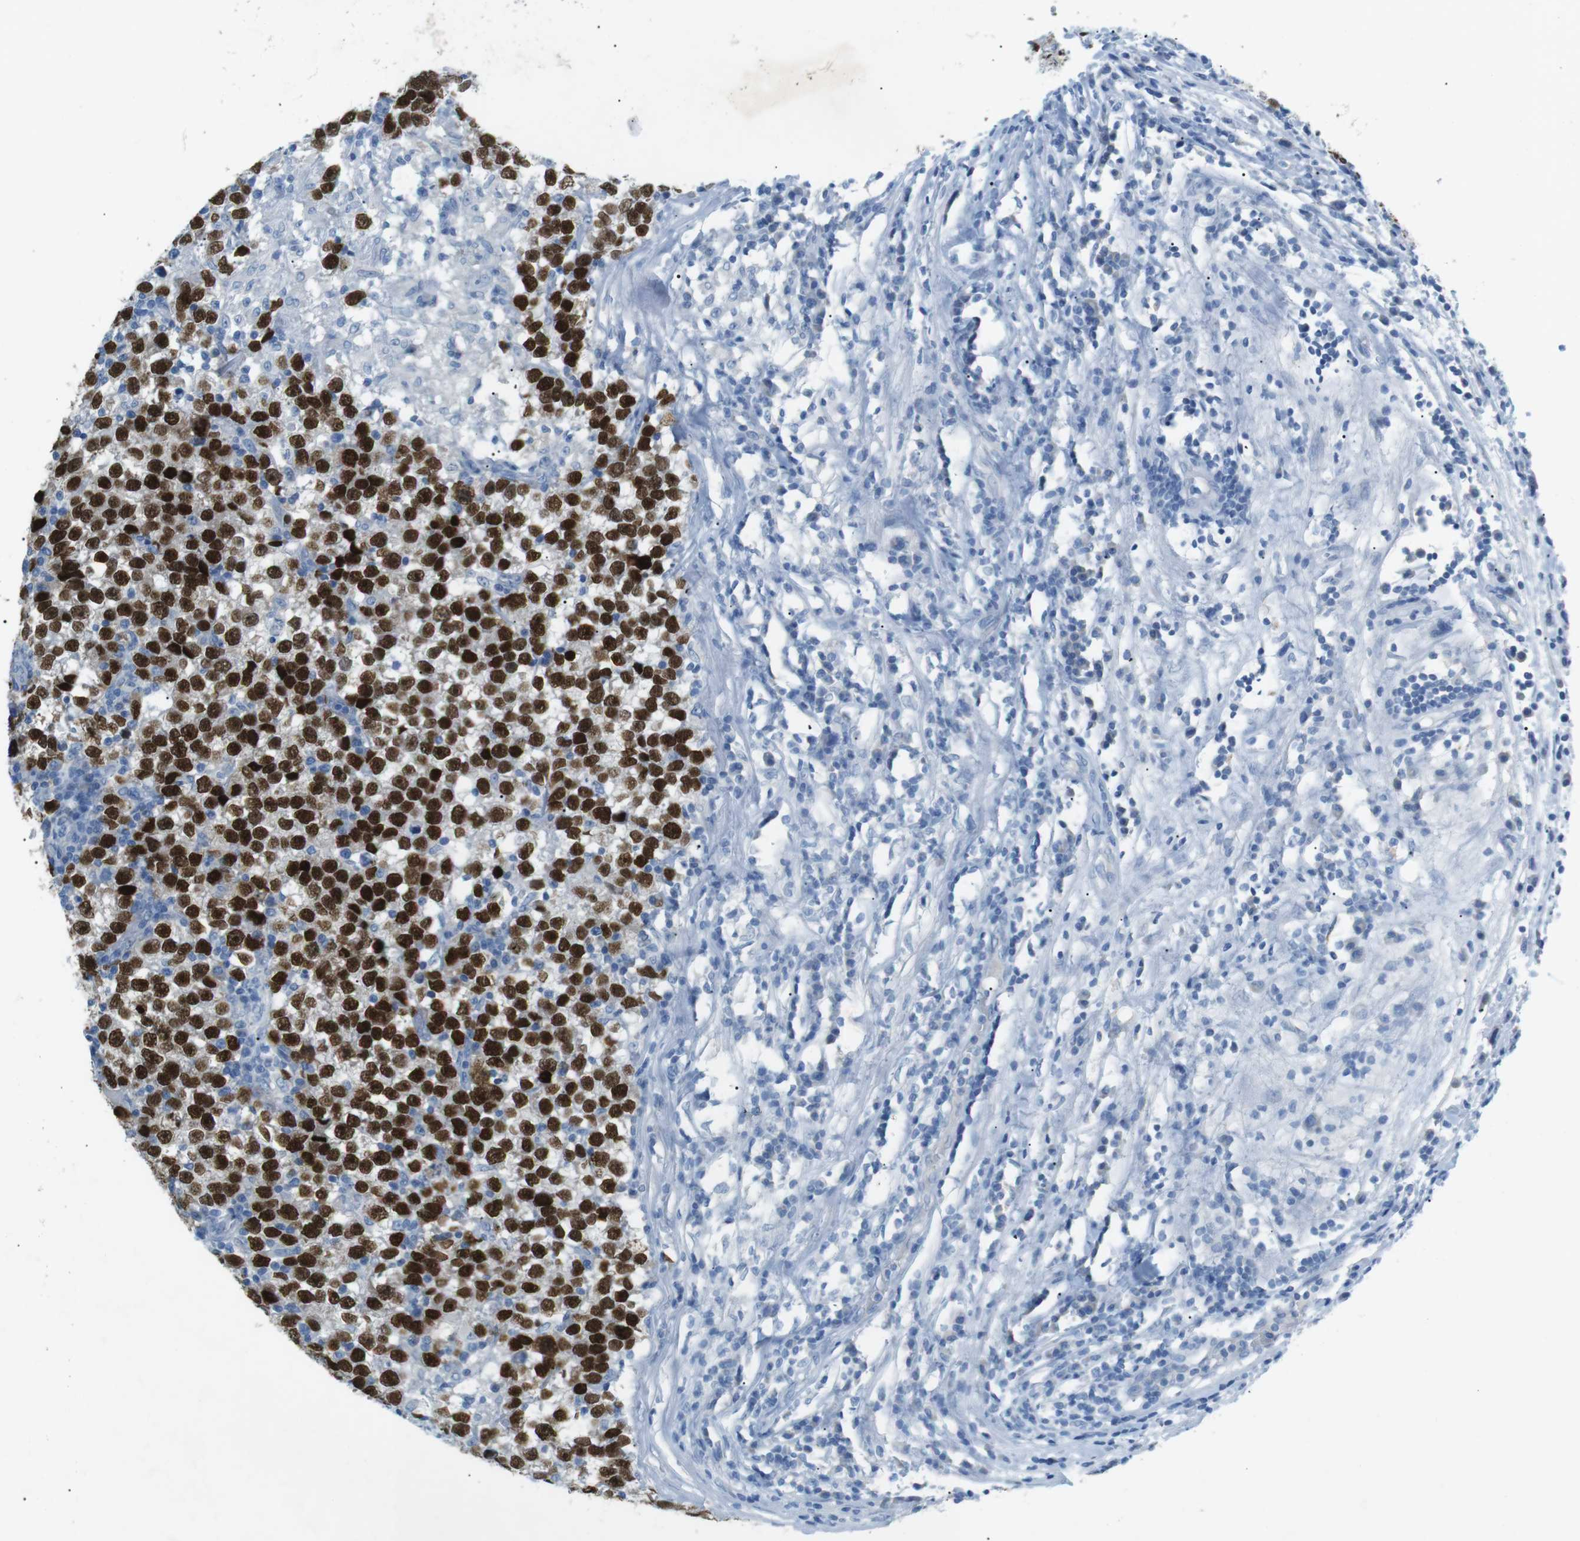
{"staining": {"intensity": "strong", "quantity": ">75%", "location": "nuclear"}, "tissue": "testis cancer", "cell_type": "Tumor cells", "image_type": "cancer", "snomed": [{"axis": "morphology", "description": "Seminoma, NOS"}, {"axis": "topography", "description": "Testis"}], "caption": "Immunohistochemical staining of seminoma (testis) exhibits high levels of strong nuclear expression in about >75% of tumor cells. (Brightfield microscopy of DAB IHC at high magnification).", "gene": "SALL4", "patient": {"sex": "male", "age": 43}}